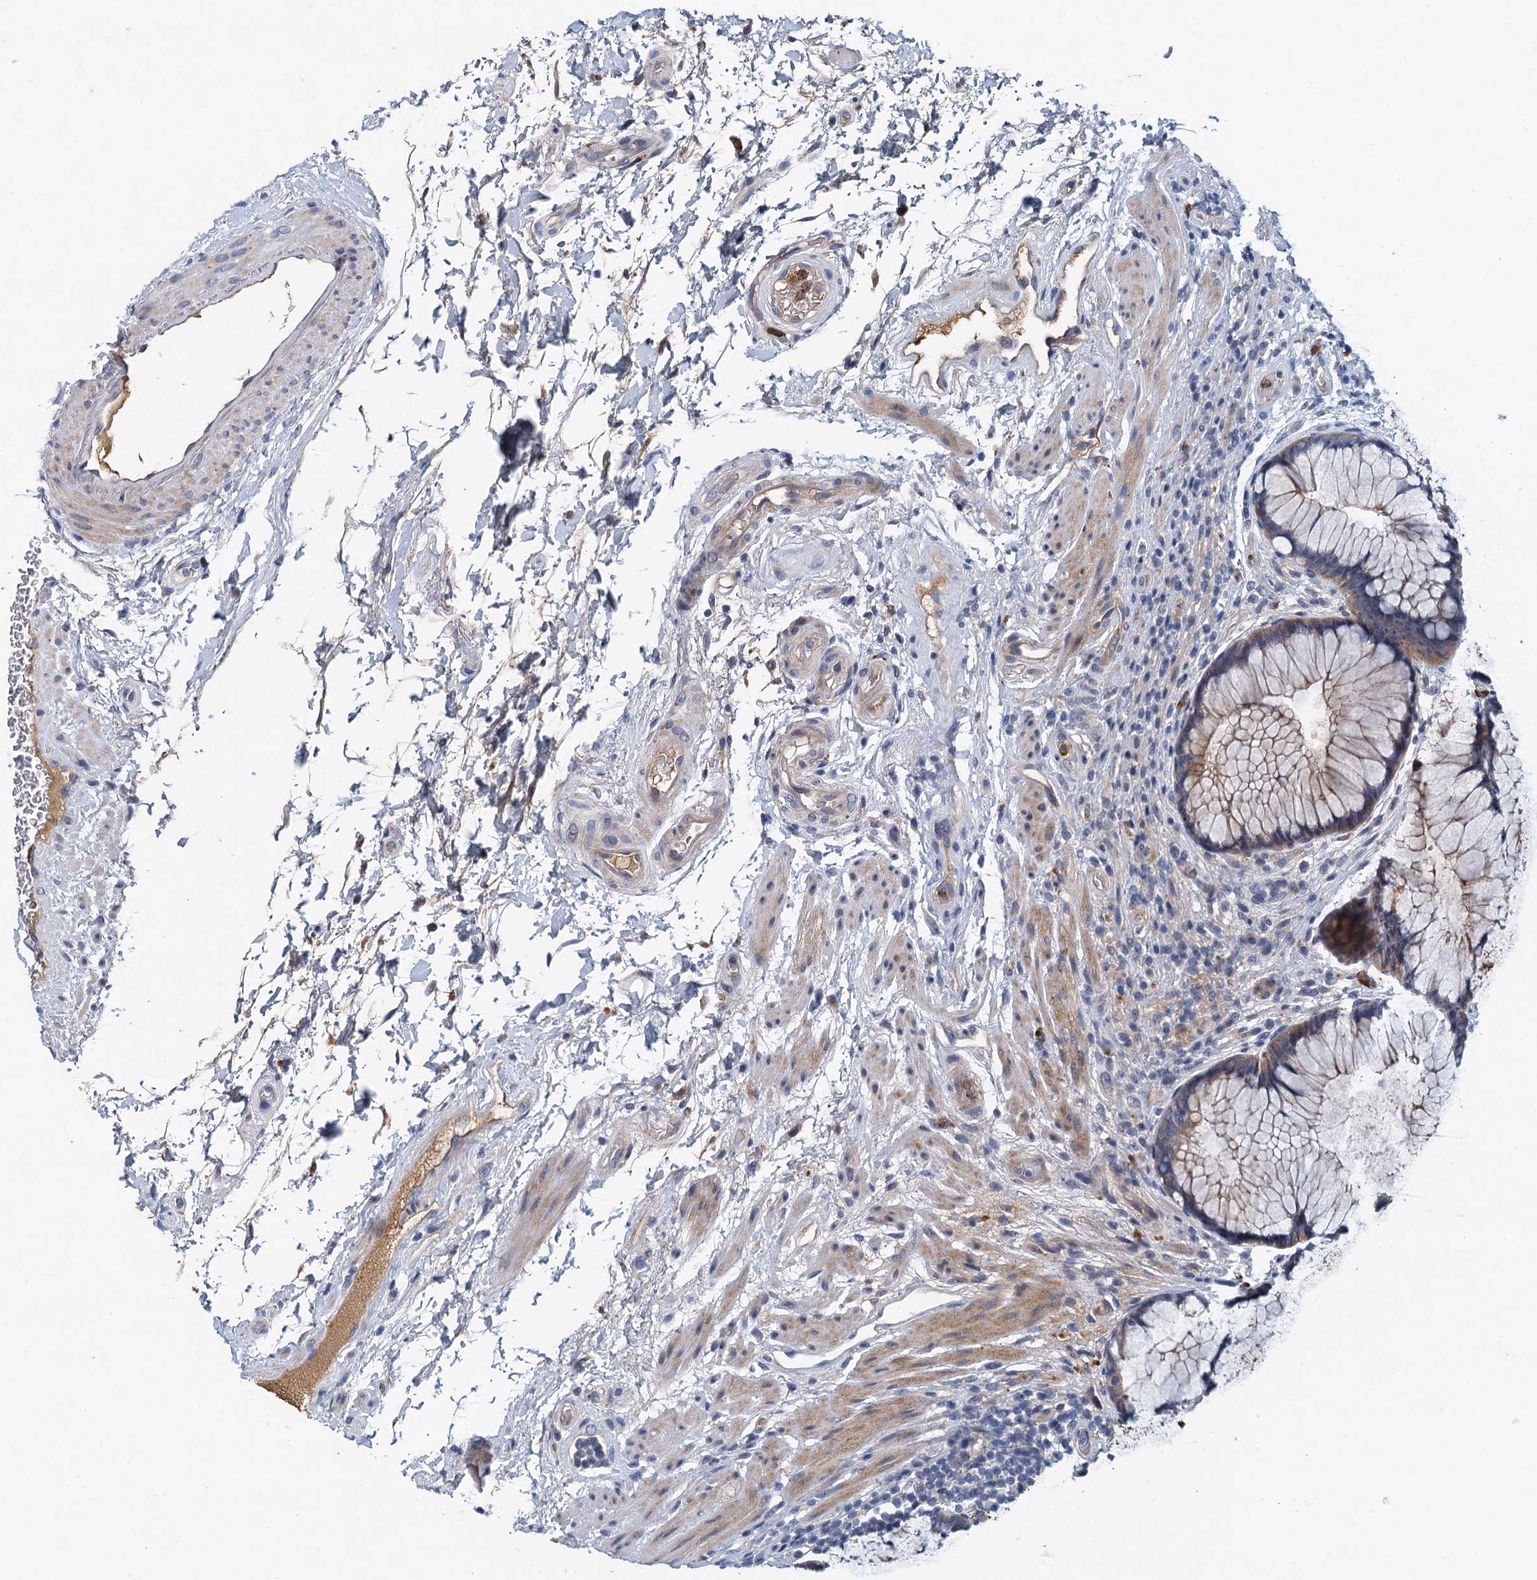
{"staining": {"intensity": "weak", "quantity": ">75%", "location": "cytoplasmic/membranous"}, "tissue": "rectum", "cell_type": "Glandular cells", "image_type": "normal", "snomed": [{"axis": "morphology", "description": "Normal tissue, NOS"}, {"axis": "topography", "description": "Rectum"}], "caption": "Glandular cells exhibit weak cytoplasmic/membranous staining in approximately >75% of cells in benign rectum.", "gene": "TPCN1", "patient": {"sex": "male", "age": 51}}